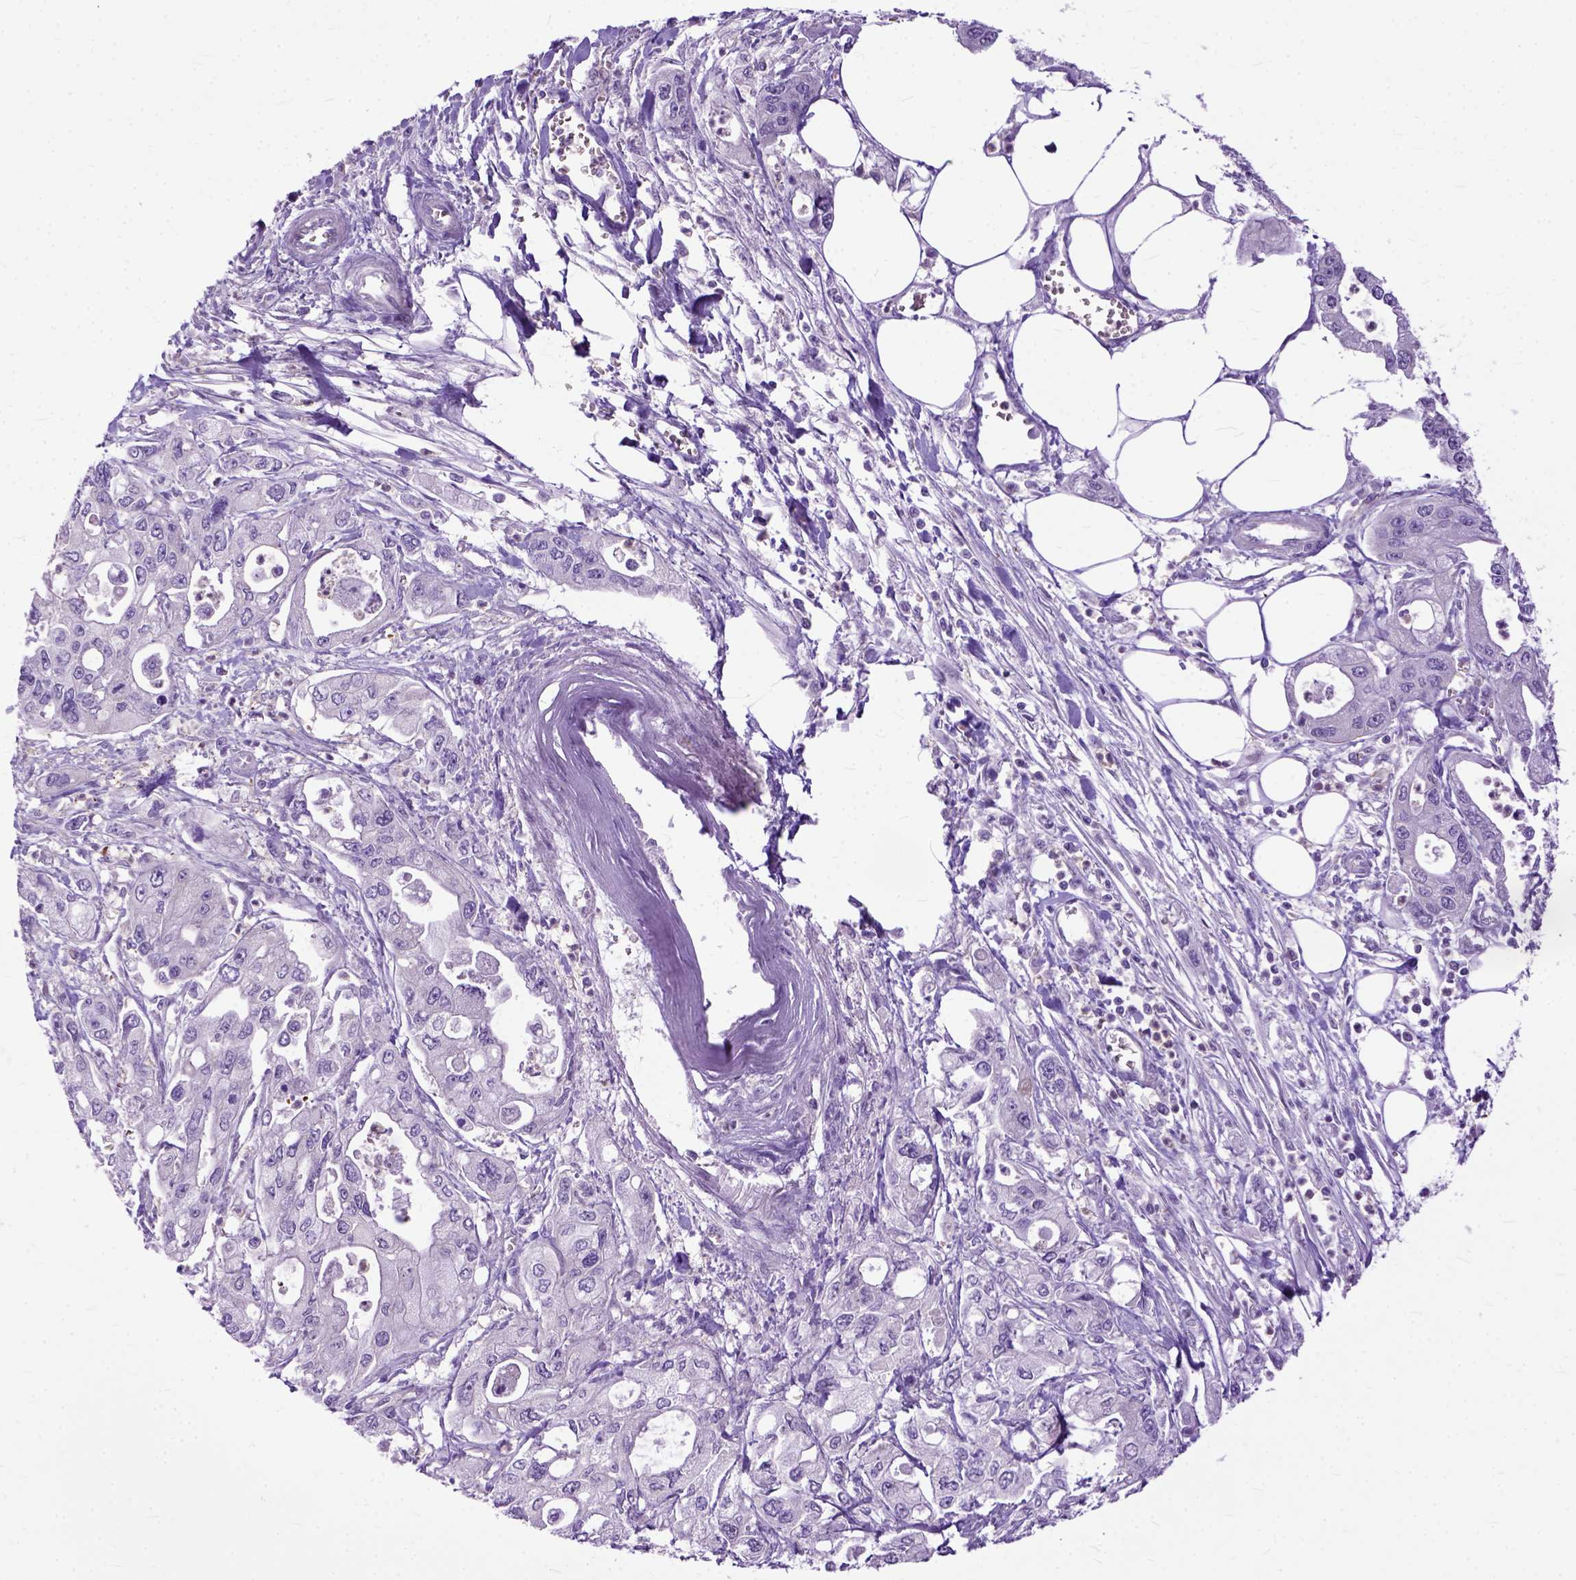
{"staining": {"intensity": "negative", "quantity": "none", "location": "none"}, "tissue": "pancreatic cancer", "cell_type": "Tumor cells", "image_type": "cancer", "snomed": [{"axis": "morphology", "description": "Adenocarcinoma, NOS"}, {"axis": "topography", "description": "Pancreas"}], "caption": "High magnification brightfield microscopy of pancreatic adenocarcinoma stained with DAB (3,3'-diaminobenzidine) (brown) and counterstained with hematoxylin (blue): tumor cells show no significant positivity.", "gene": "NAMPT", "patient": {"sex": "male", "age": 70}}